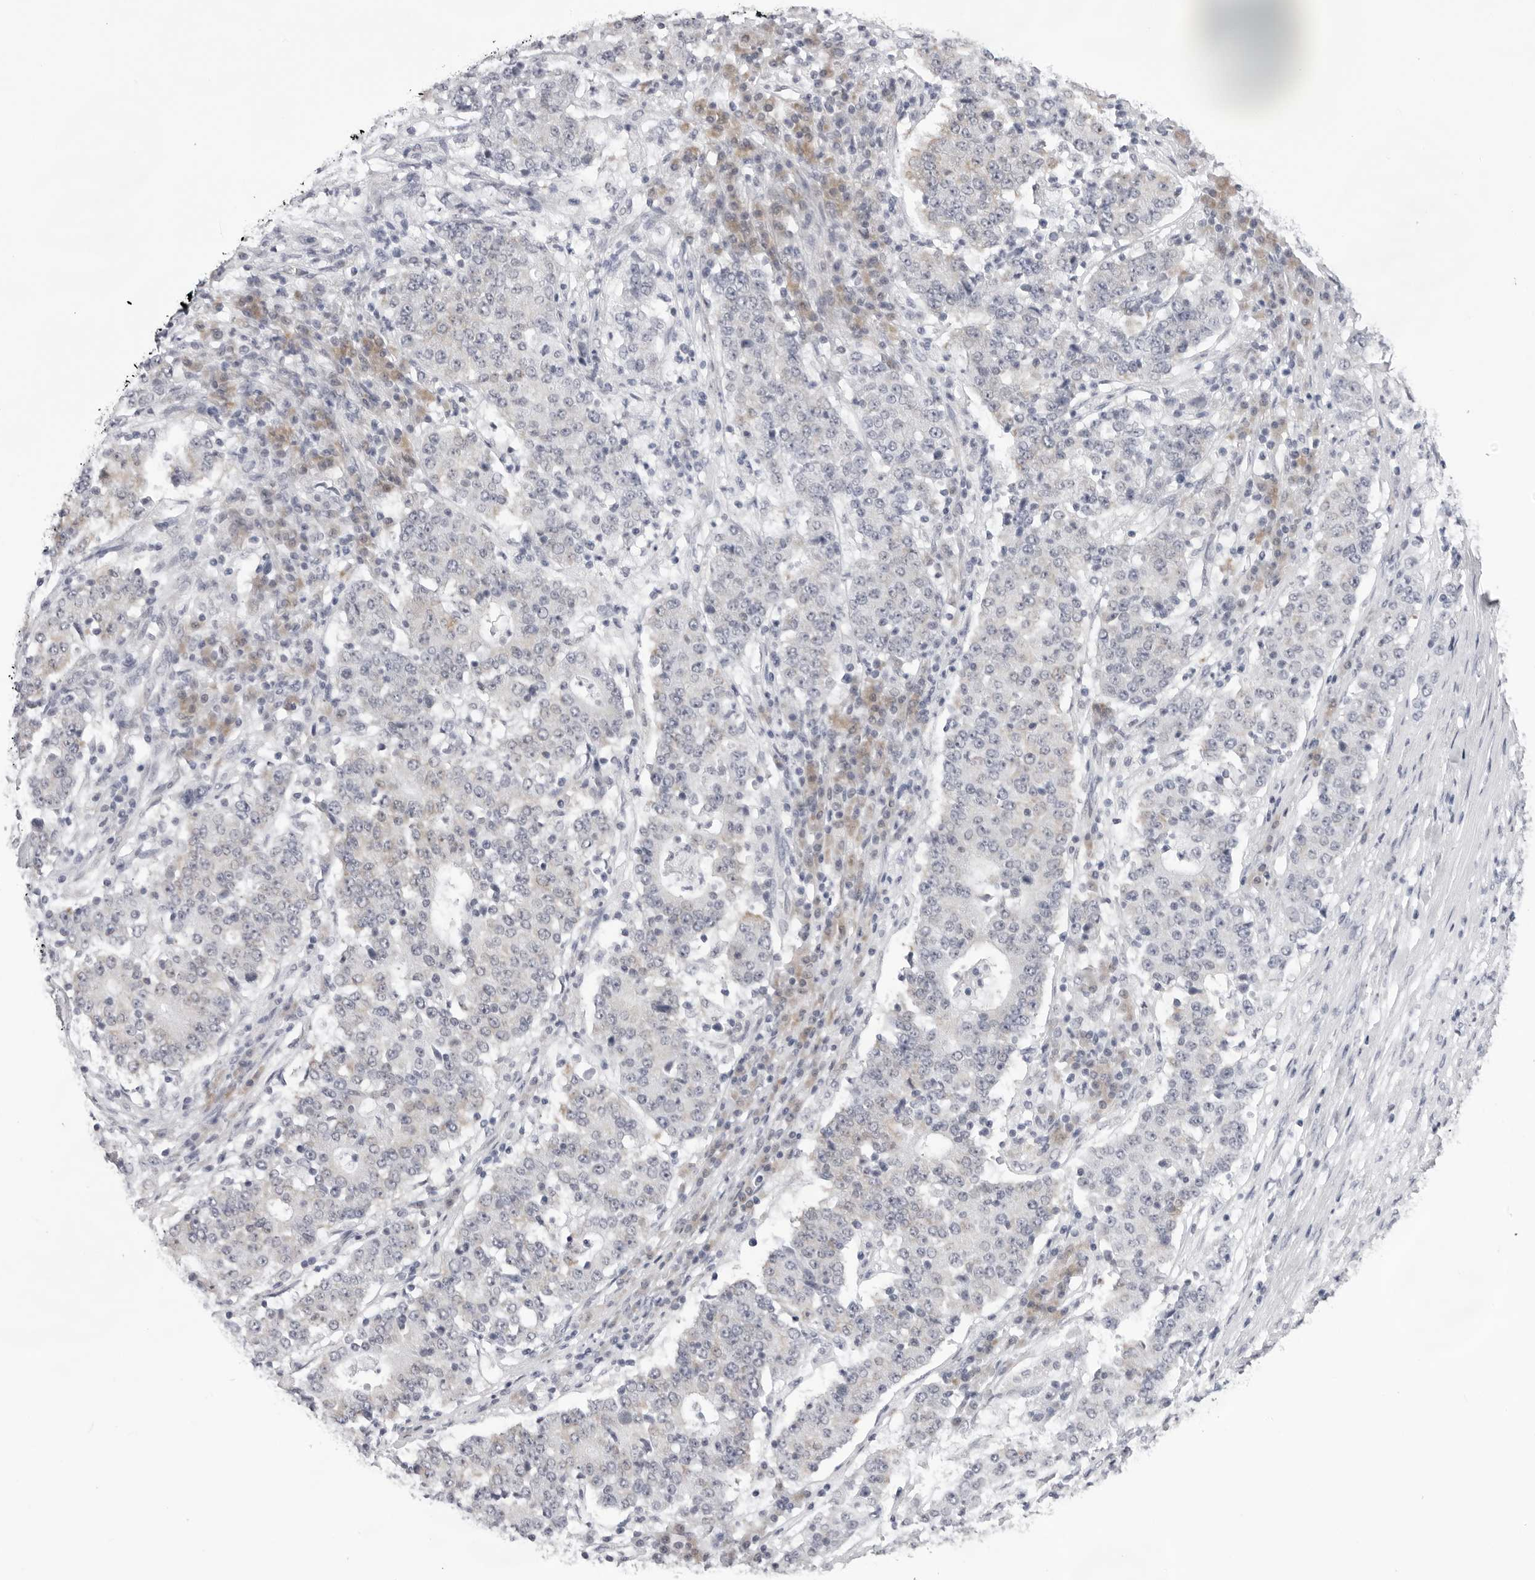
{"staining": {"intensity": "negative", "quantity": "none", "location": "none"}, "tissue": "stomach cancer", "cell_type": "Tumor cells", "image_type": "cancer", "snomed": [{"axis": "morphology", "description": "Adenocarcinoma, NOS"}, {"axis": "topography", "description": "Stomach"}], "caption": "Stomach cancer (adenocarcinoma) stained for a protein using immunohistochemistry (IHC) shows no staining tumor cells.", "gene": "SMIM2", "patient": {"sex": "male", "age": 59}}